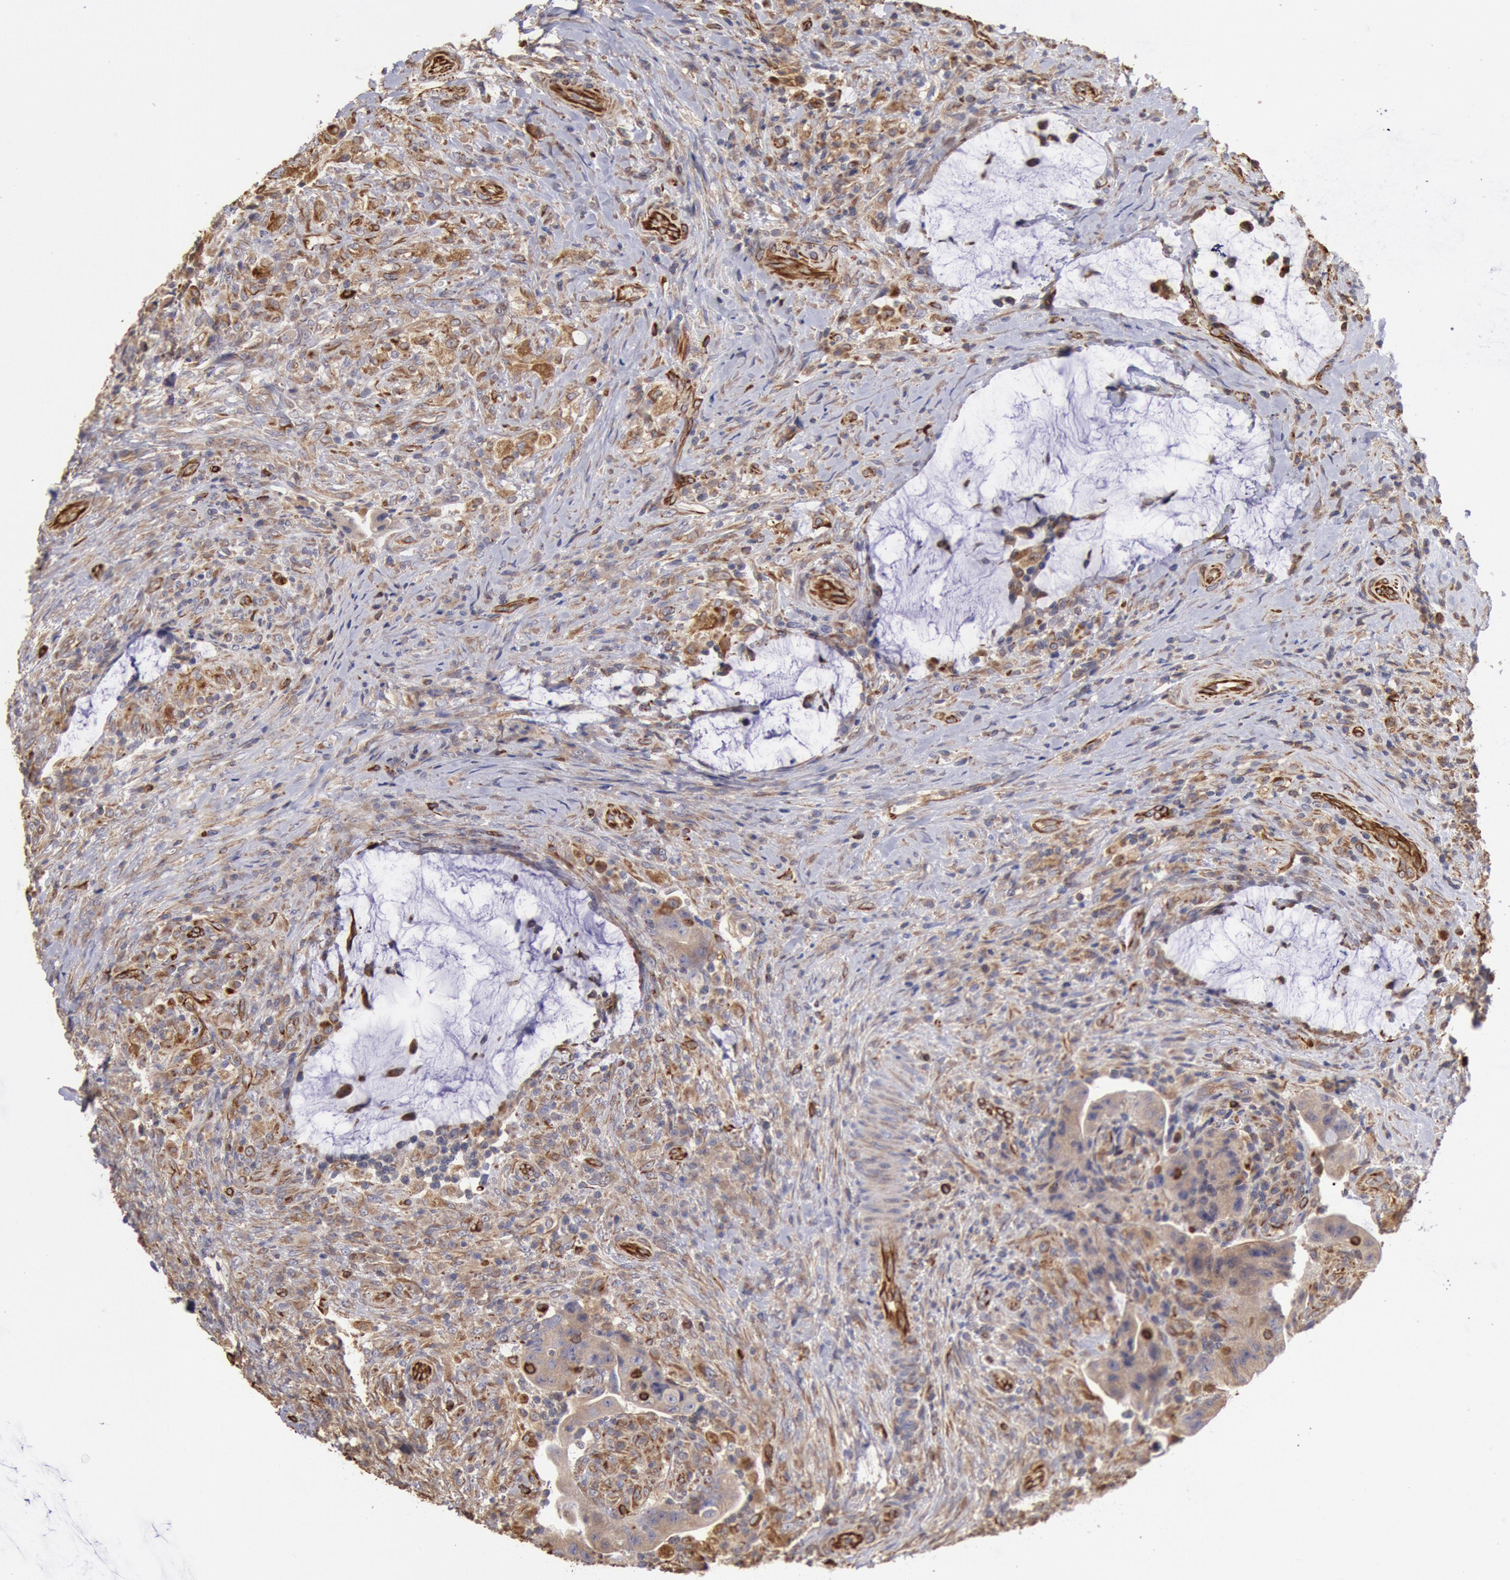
{"staining": {"intensity": "strong", "quantity": "<25%", "location": "cytoplasmic/membranous"}, "tissue": "colorectal cancer", "cell_type": "Tumor cells", "image_type": "cancer", "snomed": [{"axis": "morphology", "description": "Adenocarcinoma, NOS"}, {"axis": "topography", "description": "Rectum"}], "caption": "Immunohistochemistry (IHC) histopathology image of human colorectal cancer stained for a protein (brown), which exhibits medium levels of strong cytoplasmic/membranous expression in about <25% of tumor cells.", "gene": "RNF139", "patient": {"sex": "female", "age": 71}}